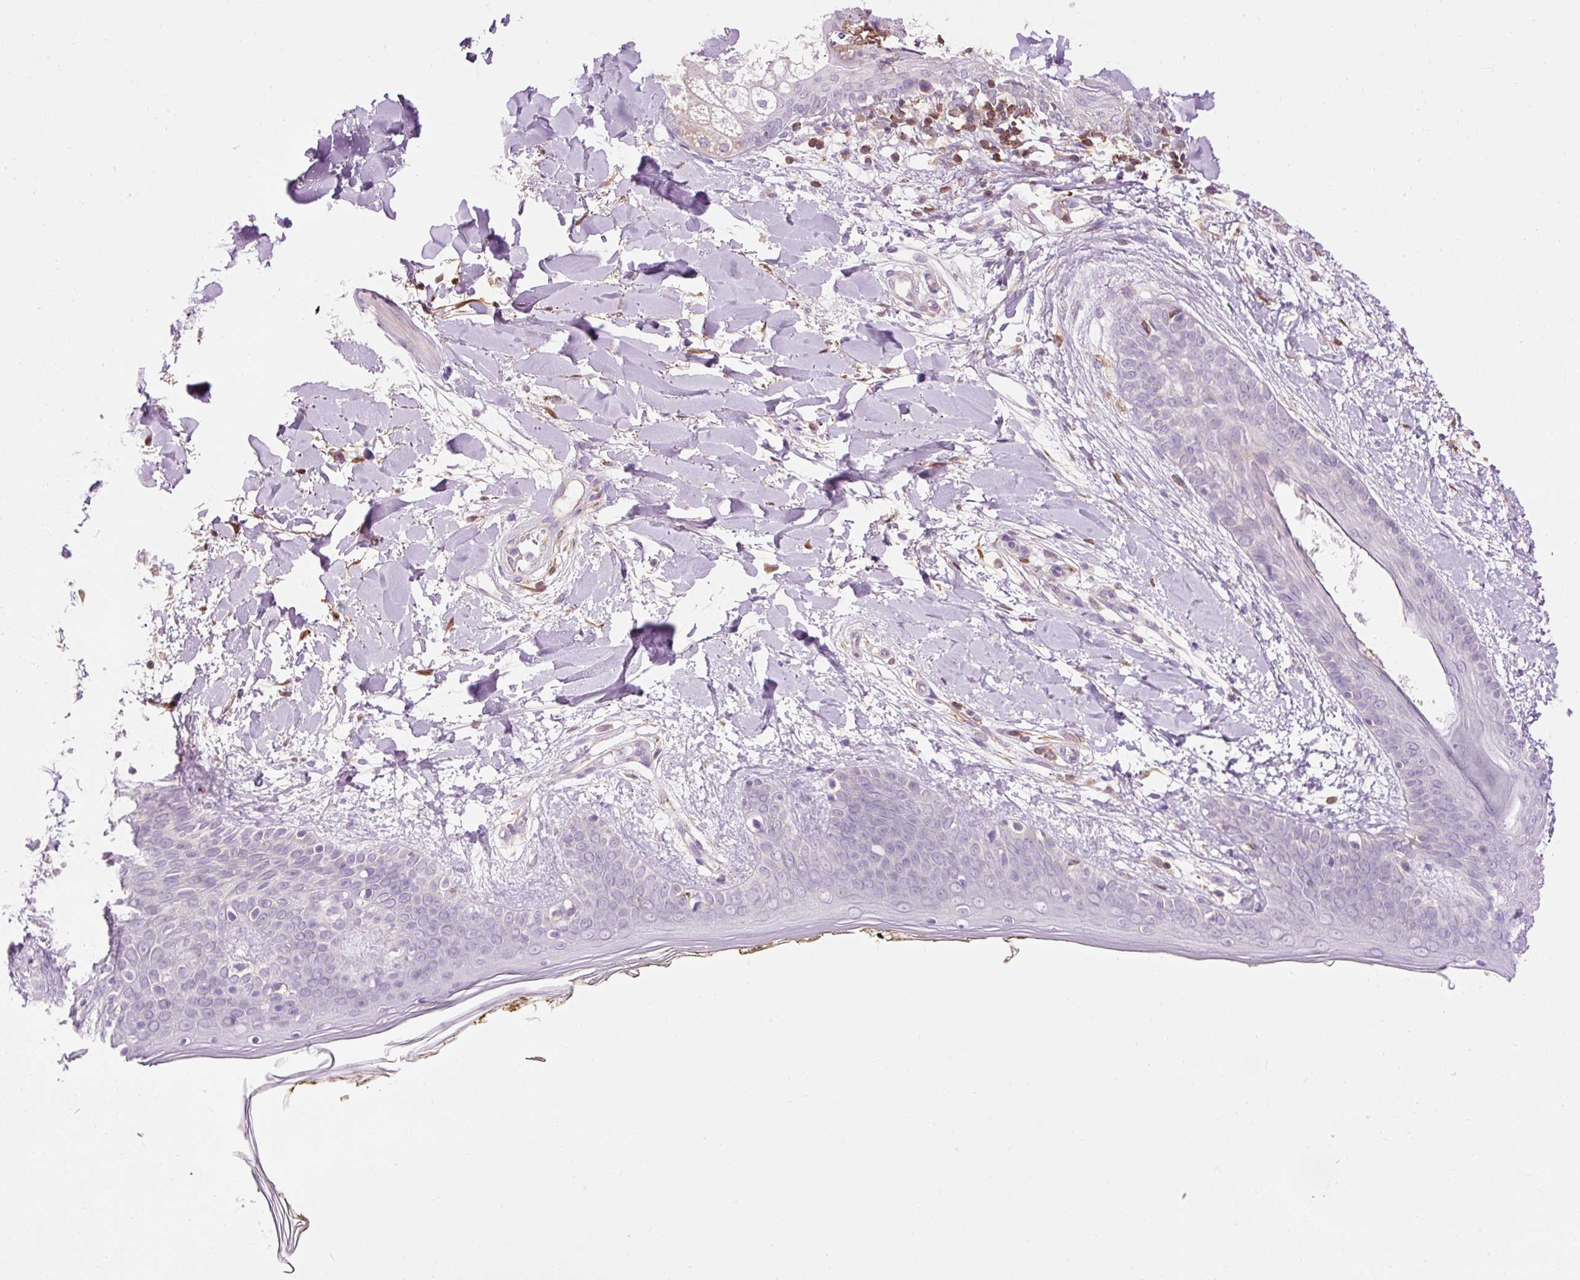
{"staining": {"intensity": "negative", "quantity": "none", "location": "none"}, "tissue": "skin", "cell_type": "Fibroblasts", "image_type": "normal", "snomed": [{"axis": "morphology", "description": "Normal tissue, NOS"}, {"axis": "topography", "description": "Skin"}], "caption": "Human skin stained for a protein using IHC demonstrates no positivity in fibroblasts.", "gene": "CD83", "patient": {"sex": "female", "age": 34}}